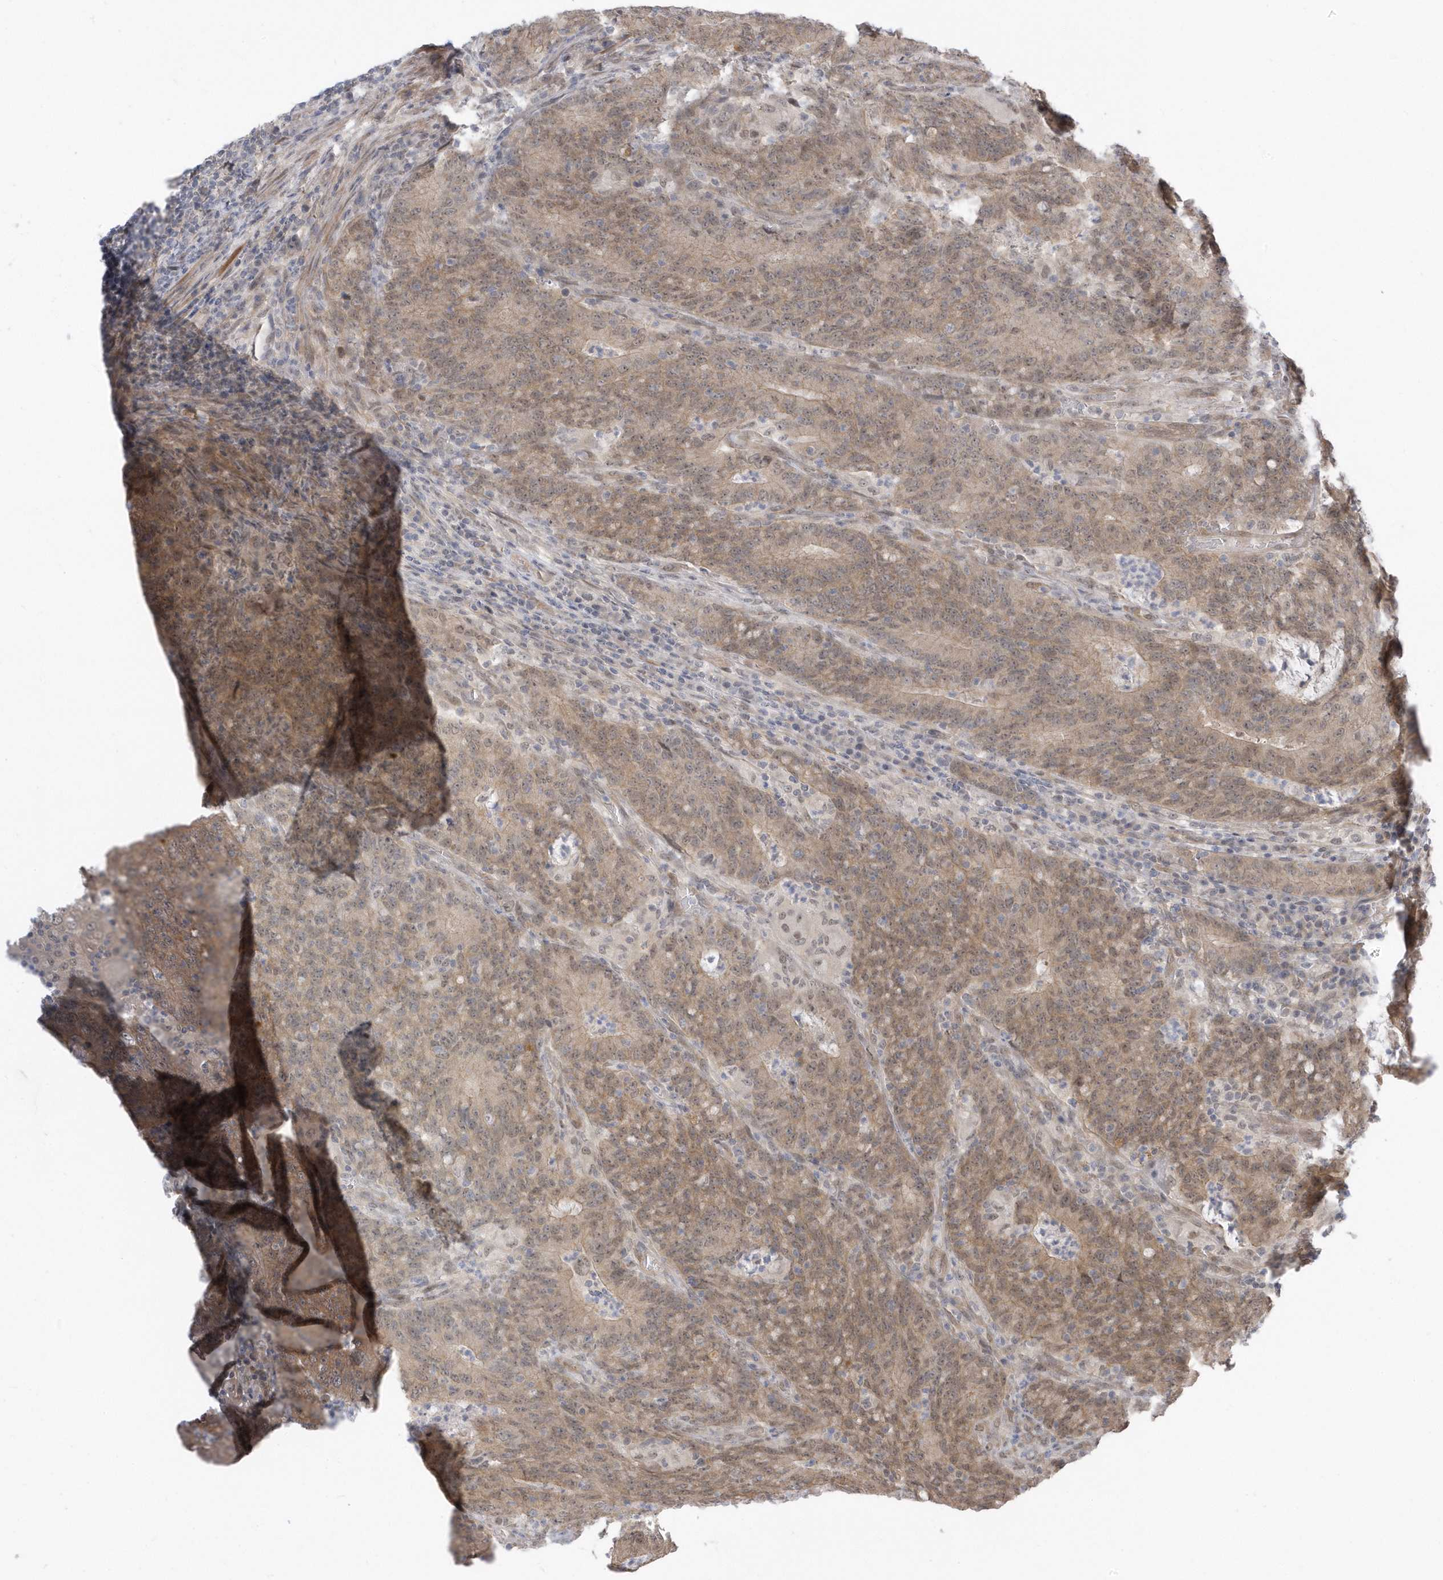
{"staining": {"intensity": "moderate", "quantity": ">75%", "location": "cytoplasmic/membranous,nuclear"}, "tissue": "colorectal cancer", "cell_type": "Tumor cells", "image_type": "cancer", "snomed": [{"axis": "morphology", "description": "Normal tissue, NOS"}, {"axis": "morphology", "description": "Adenocarcinoma, NOS"}, {"axis": "topography", "description": "Colon"}], "caption": "A micrograph of colorectal adenocarcinoma stained for a protein demonstrates moderate cytoplasmic/membranous and nuclear brown staining in tumor cells. The staining is performed using DAB (3,3'-diaminobenzidine) brown chromogen to label protein expression. The nuclei are counter-stained blue using hematoxylin.", "gene": "USP53", "patient": {"sex": "female", "age": 75}}